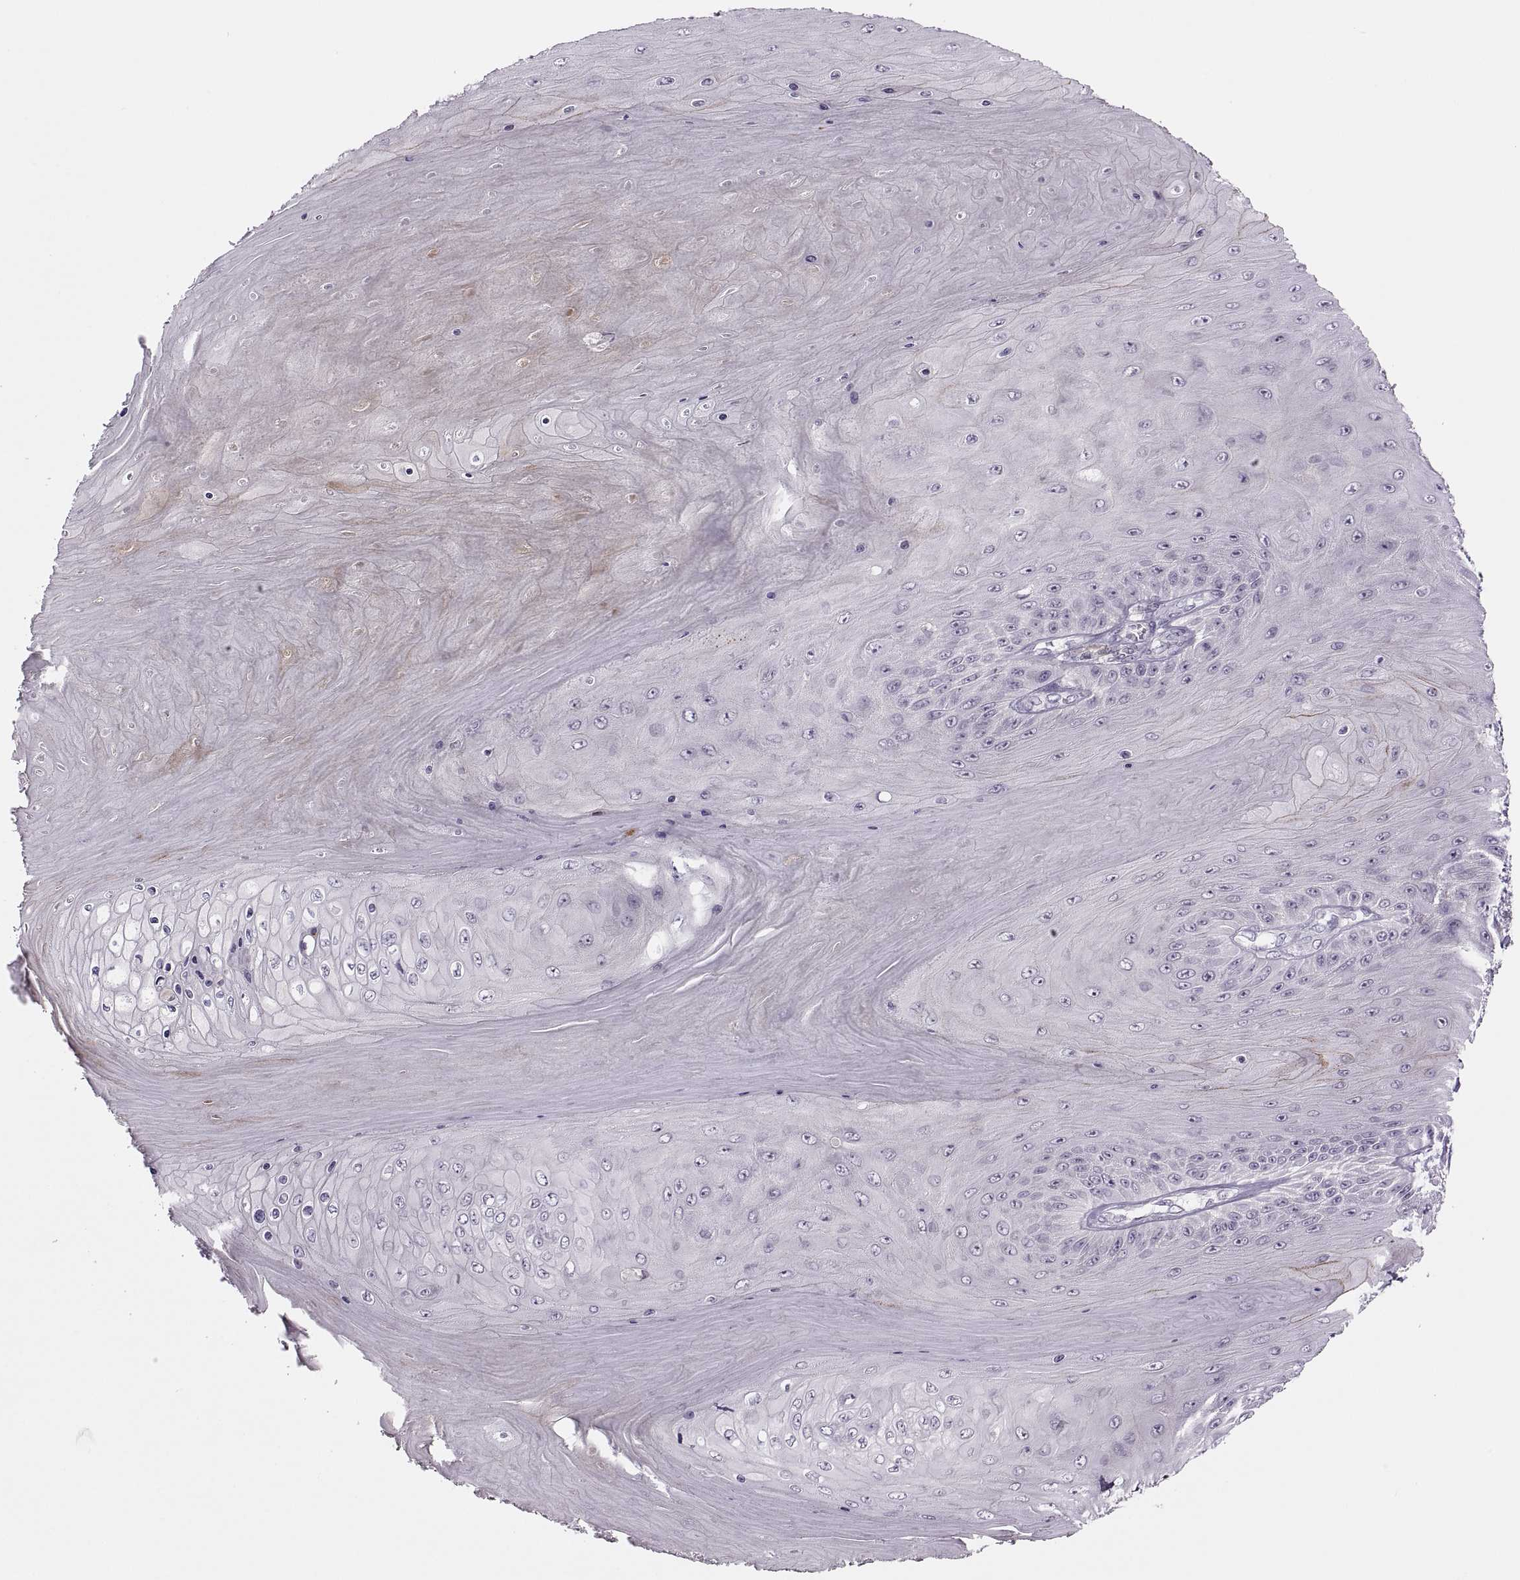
{"staining": {"intensity": "negative", "quantity": "none", "location": "none"}, "tissue": "skin cancer", "cell_type": "Tumor cells", "image_type": "cancer", "snomed": [{"axis": "morphology", "description": "Squamous cell carcinoma, NOS"}, {"axis": "topography", "description": "Skin"}], "caption": "Immunohistochemical staining of skin cancer shows no significant staining in tumor cells.", "gene": "CHCT1", "patient": {"sex": "male", "age": 62}}